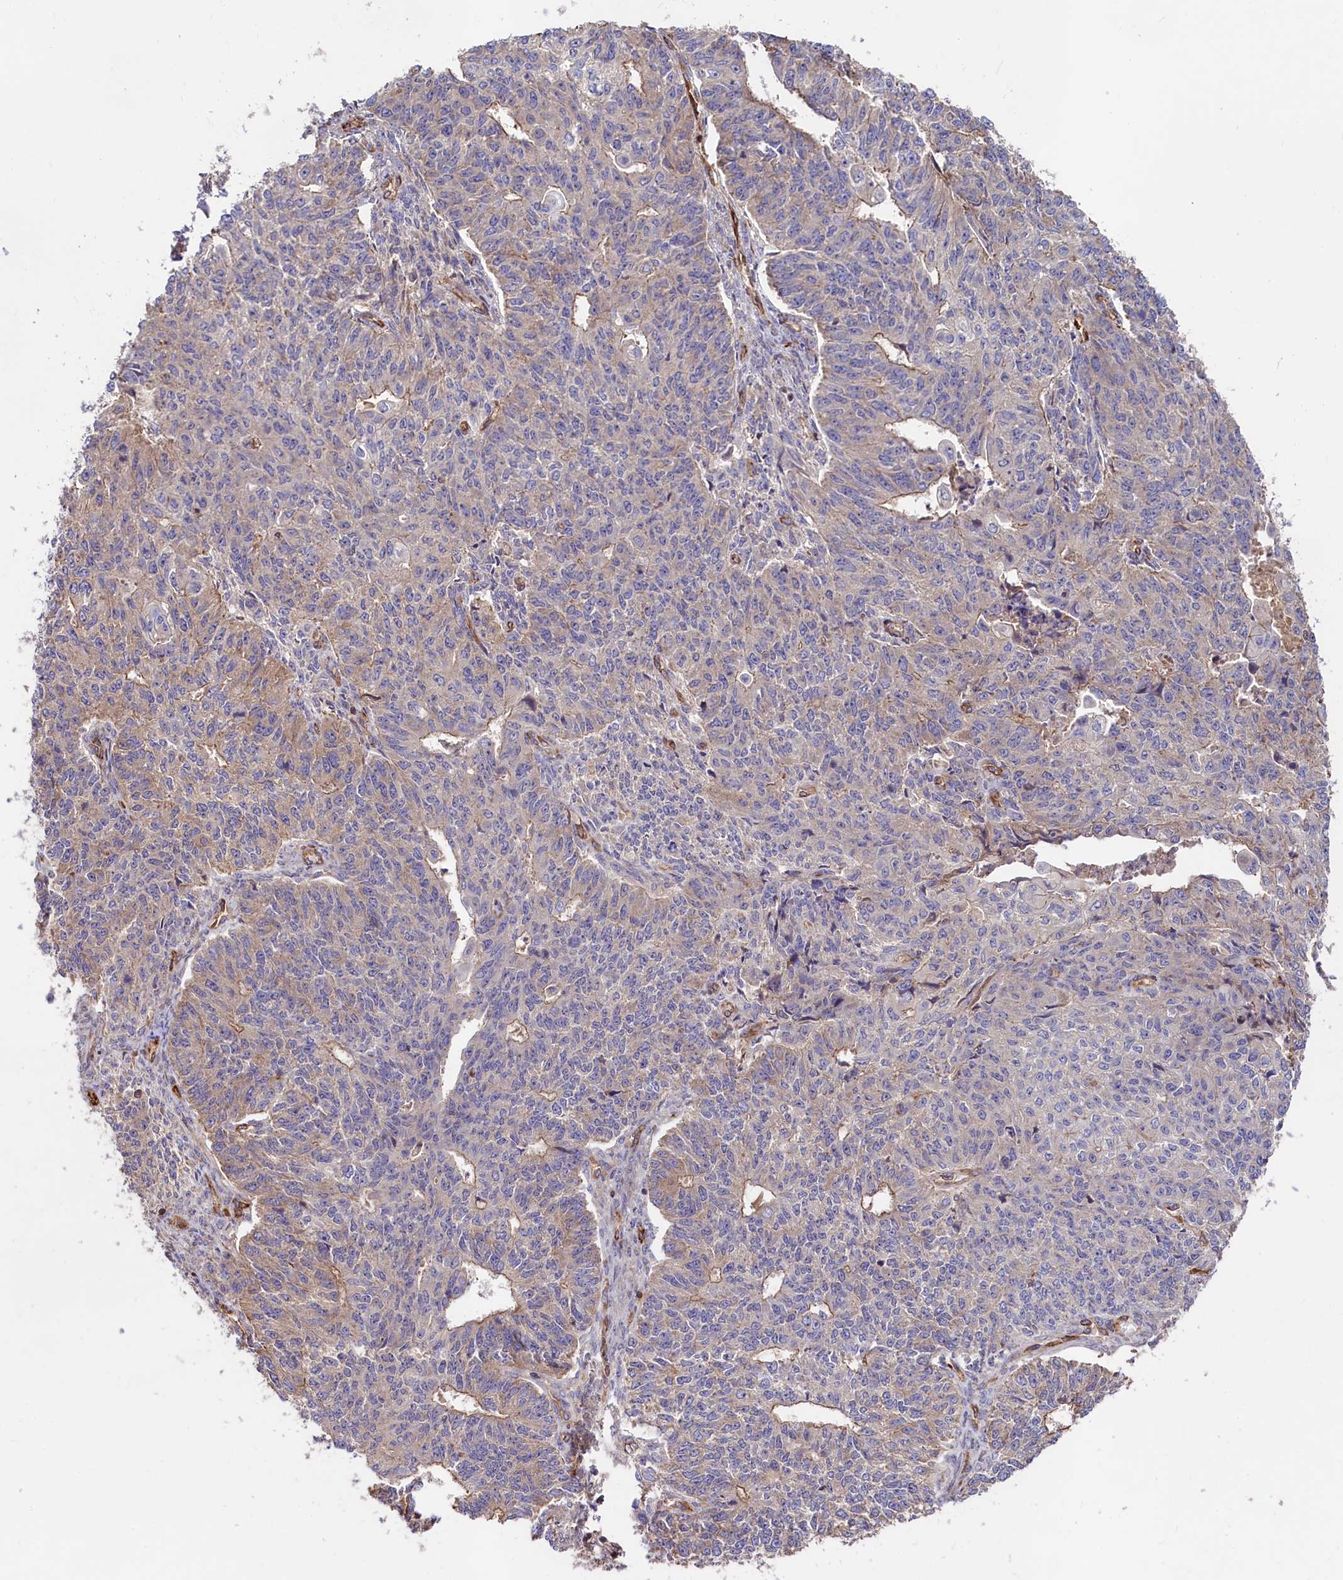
{"staining": {"intensity": "moderate", "quantity": "25%-75%", "location": "cytoplasmic/membranous"}, "tissue": "endometrial cancer", "cell_type": "Tumor cells", "image_type": "cancer", "snomed": [{"axis": "morphology", "description": "Adenocarcinoma, NOS"}, {"axis": "topography", "description": "Endometrium"}], "caption": "This is a histology image of IHC staining of endometrial cancer, which shows moderate expression in the cytoplasmic/membranous of tumor cells.", "gene": "KLHDC4", "patient": {"sex": "female", "age": 32}}